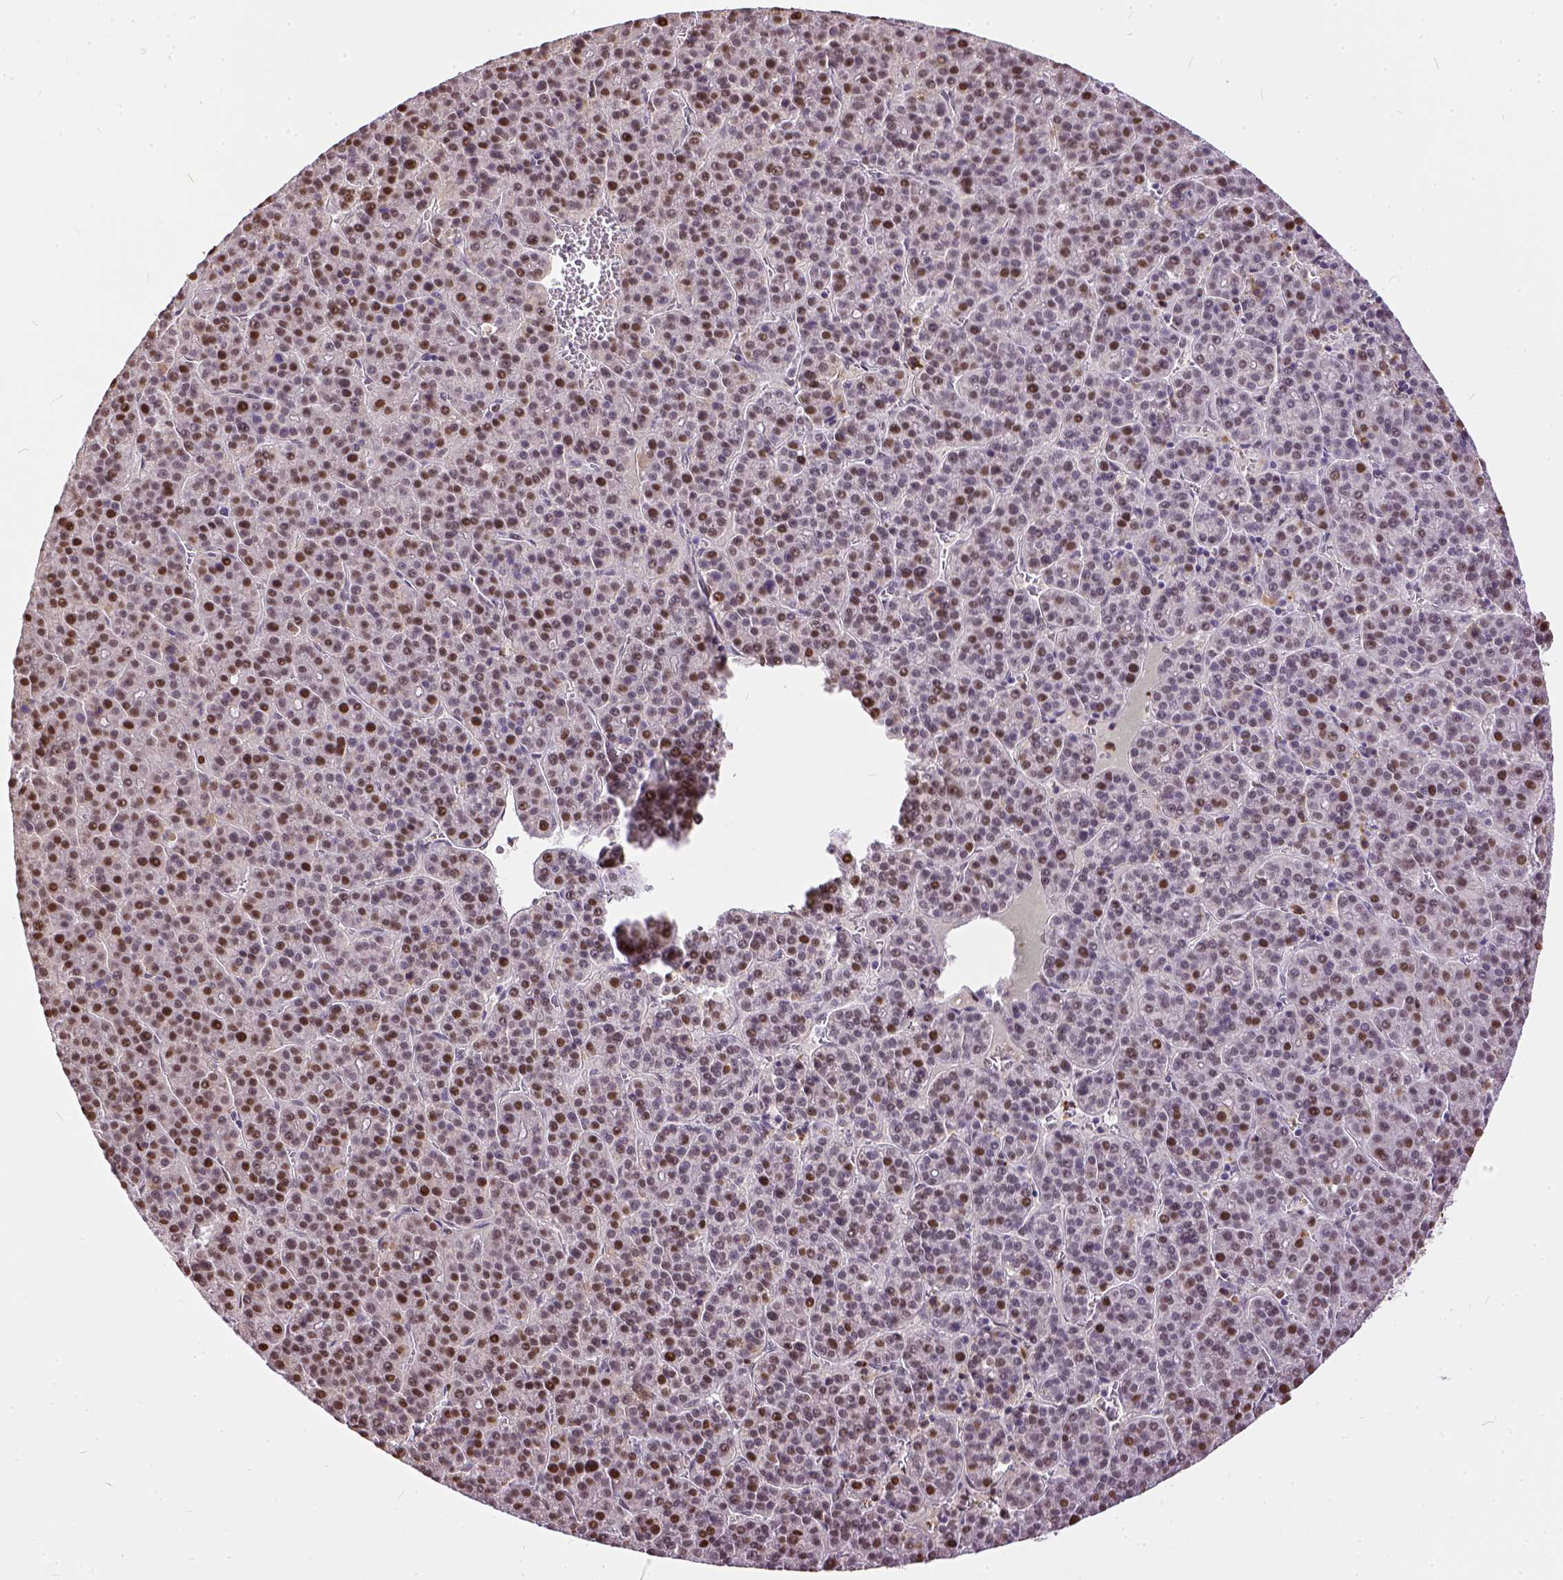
{"staining": {"intensity": "weak", "quantity": ">75%", "location": "nuclear"}, "tissue": "liver cancer", "cell_type": "Tumor cells", "image_type": "cancer", "snomed": [{"axis": "morphology", "description": "Carcinoma, Hepatocellular, NOS"}, {"axis": "topography", "description": "Liver"}], "caption": "Immunohistochemistry micrograph of neoplastic tissue: human liver hepatocellular carcinoma stained using IHC reveals low levels of weak protein expression localized specifically in the nuclear of tumor cells, appearing as a nuclear brown color.", "gene": "ERCC1", "patient": {"sex": "female", "age": 58}}